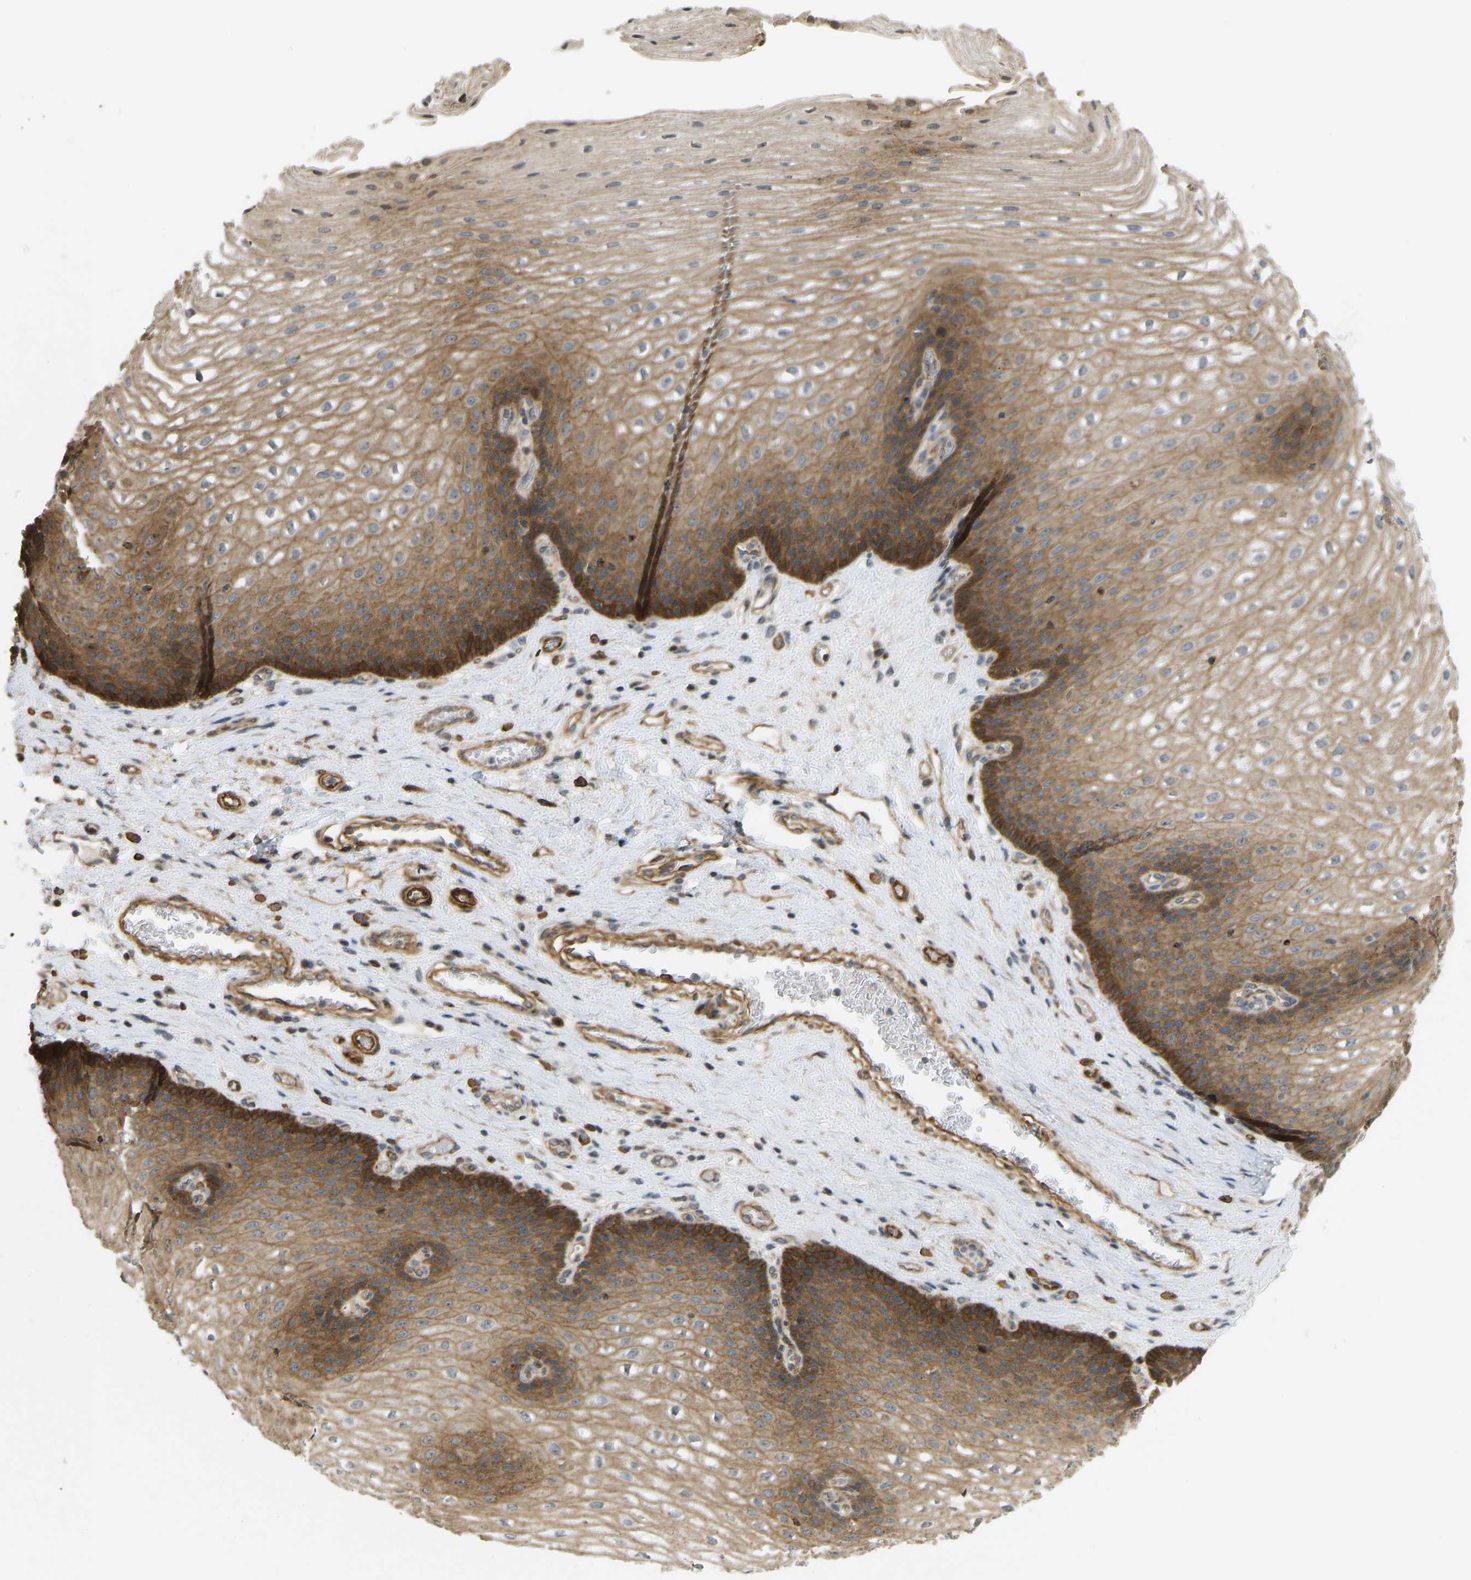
{"staining": {"intensity": "moderate", "quantity": ">75%", "location": "cytoplasmic/membranous"}, "tissue": "esophagus", "cell_type": "Squamous epithelial cells", "image_type": "normal", "snomed": [{"axis": "morphology", "description": "Normal tissue, NOS"}, {"axis": "topography", "description": "Esophagus"}], "caption": "An IHC photomicrograph of benign tissue is shown. Protein staining in brown highlights moderate cytoplasmic/membranous positivity in esophagus within squamous epithelial cells. (DAB (3,3'-diaminobenzidine) IHC with brightfield microscopy, high magnification).", "gene": "KIAA1671", "patient": {"sex": "male", "age": 48}}